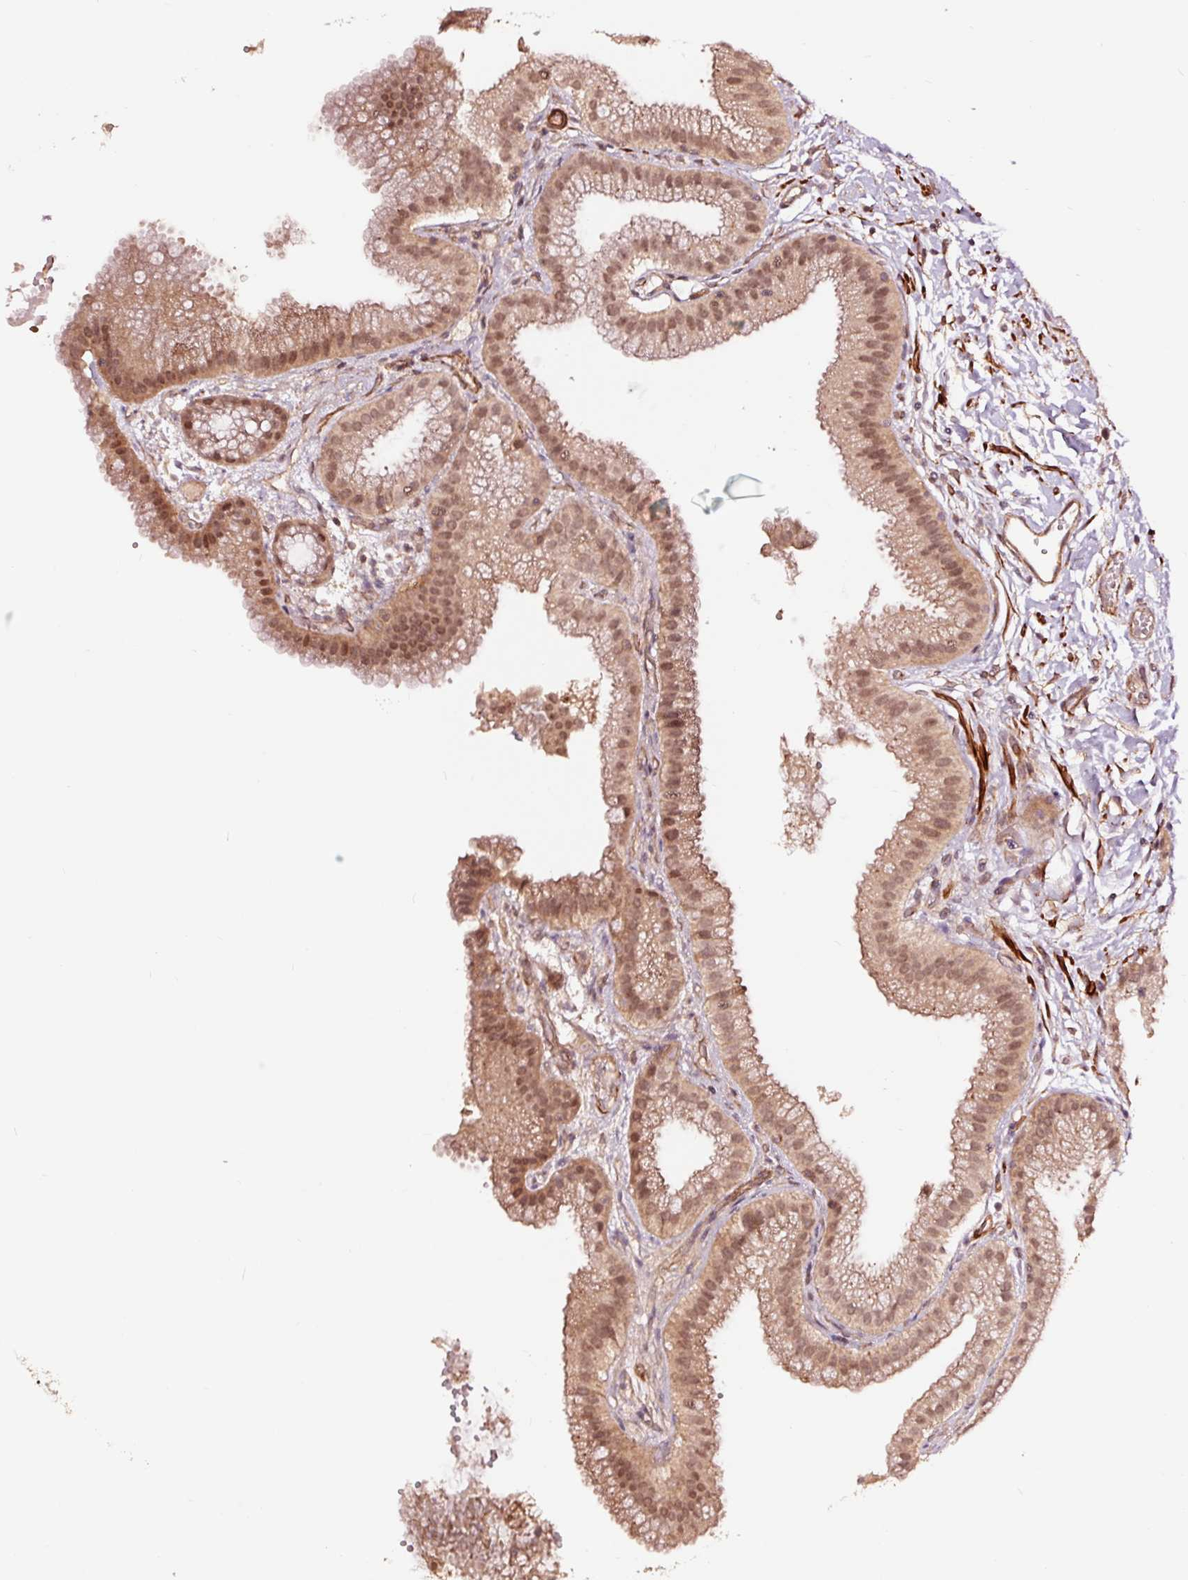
{"staining": {"intensity": "moderate", "quantity": ">75%", "location": "cytoplasmic/membranous,nuclear"}, "tissue": "gallbladder", "cell_type": "Glandular cells", "image_type": "normal", "snomed": [{"axis": "morphology", "description": "Normal tissue, NOS"}, {"axis": "topography", "description": "Gallbladder"}], "caption": "Immunohistochemistry (IHC) (DAB) staining of normal gallbladder exhibits moderate cytoplasmic/membranous,nuclear protein staining in about >75% of glandular cells.", "gene": "TPM1", "patient": {"sex": "female", "age": 63}}